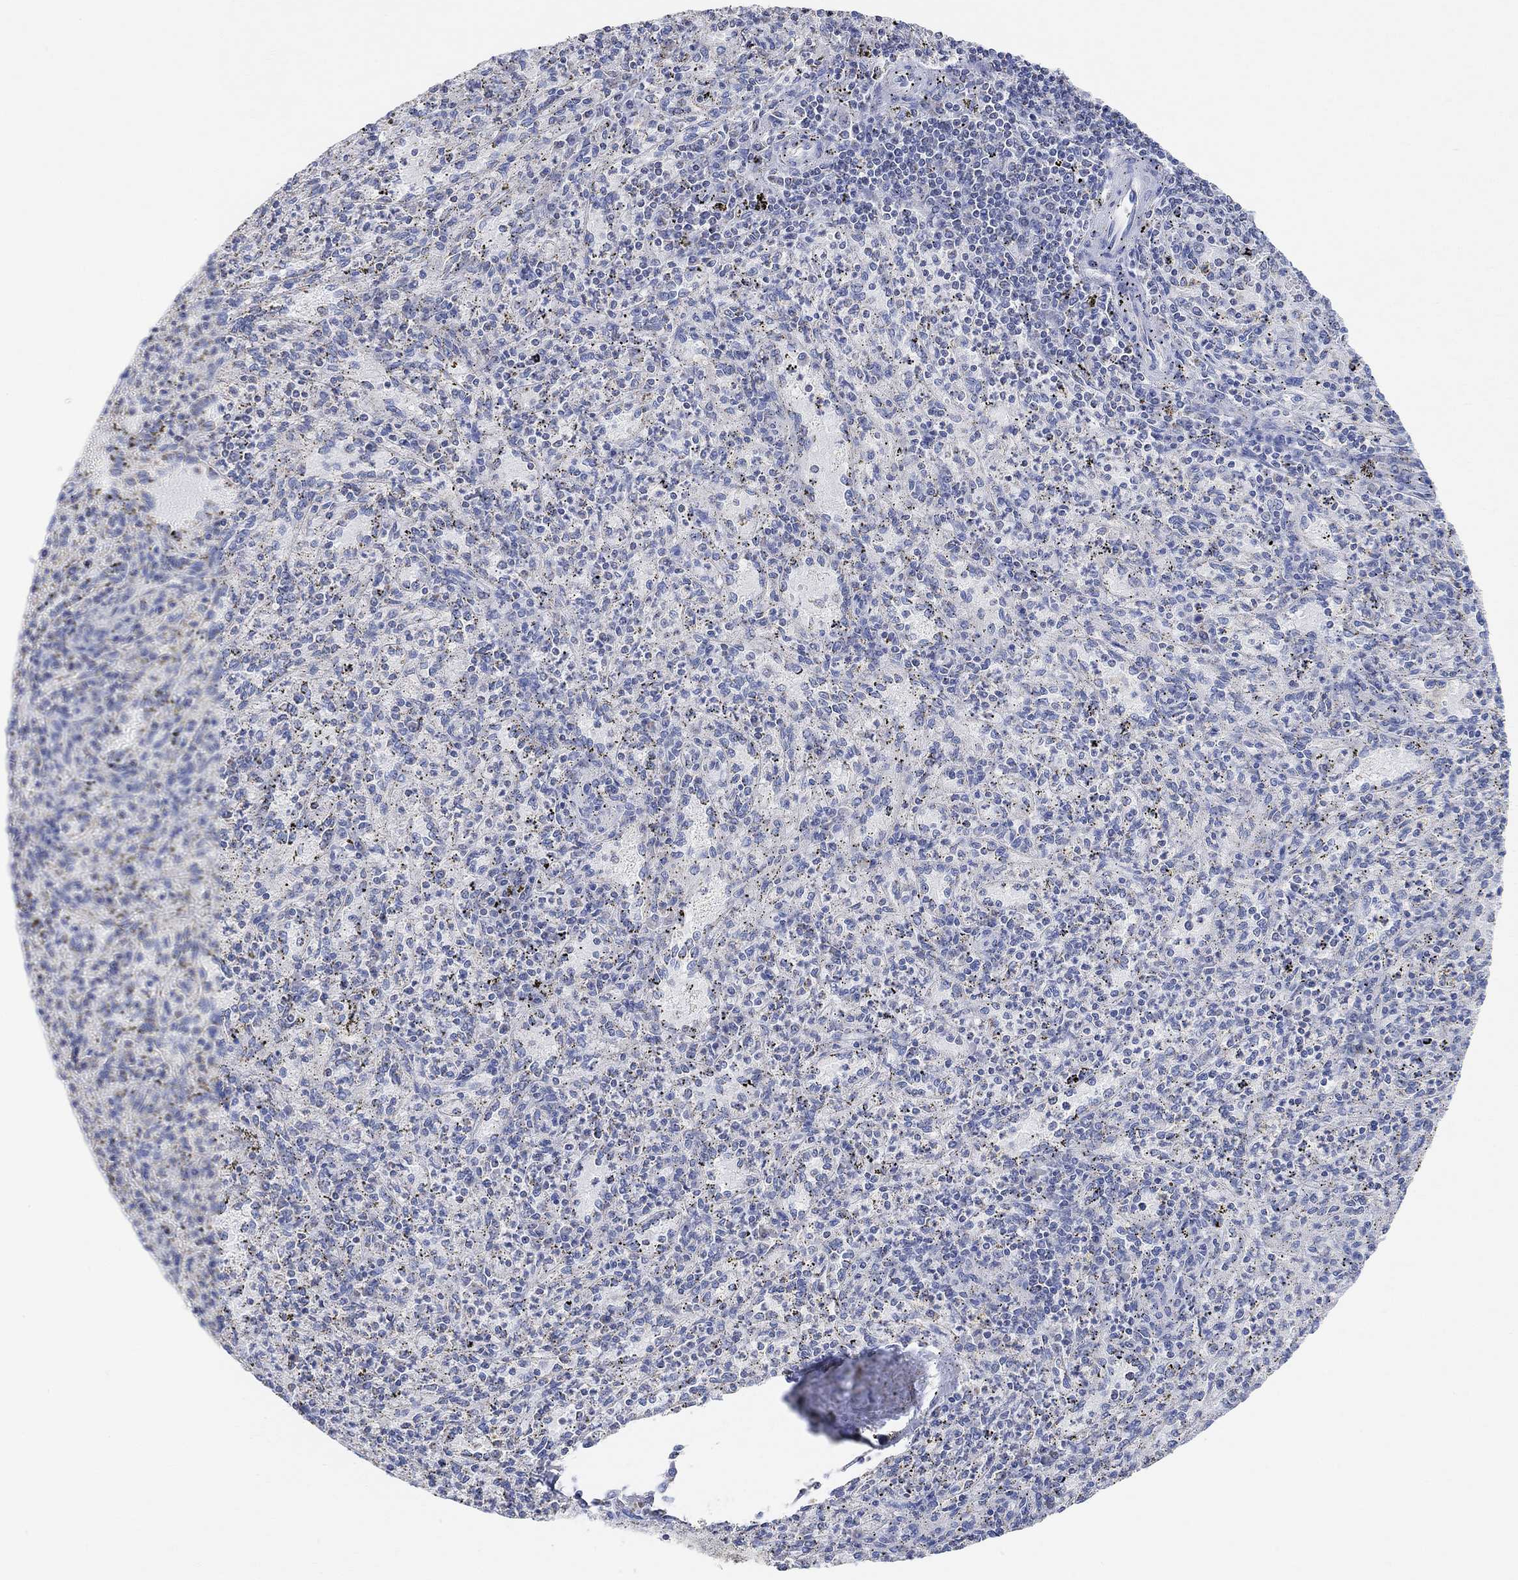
{"staining": {"intensity": "negative", "quantity": "none", "location": "none"}, "tissue": "spleen", "cell_type": "Cells in red pulp", "image_type": "normal", "snomed": [{"axis": "morphology", "description": "Normal tissue, NOS"}, {"axis": "topography", "description": "Spleen"}], "caption": "There is no significant positivity in cells in red pulp of spleen. (DAB IHC, high magnification).", "gene": "SYT12", "patient": {"sex": "male", "age": 60}}